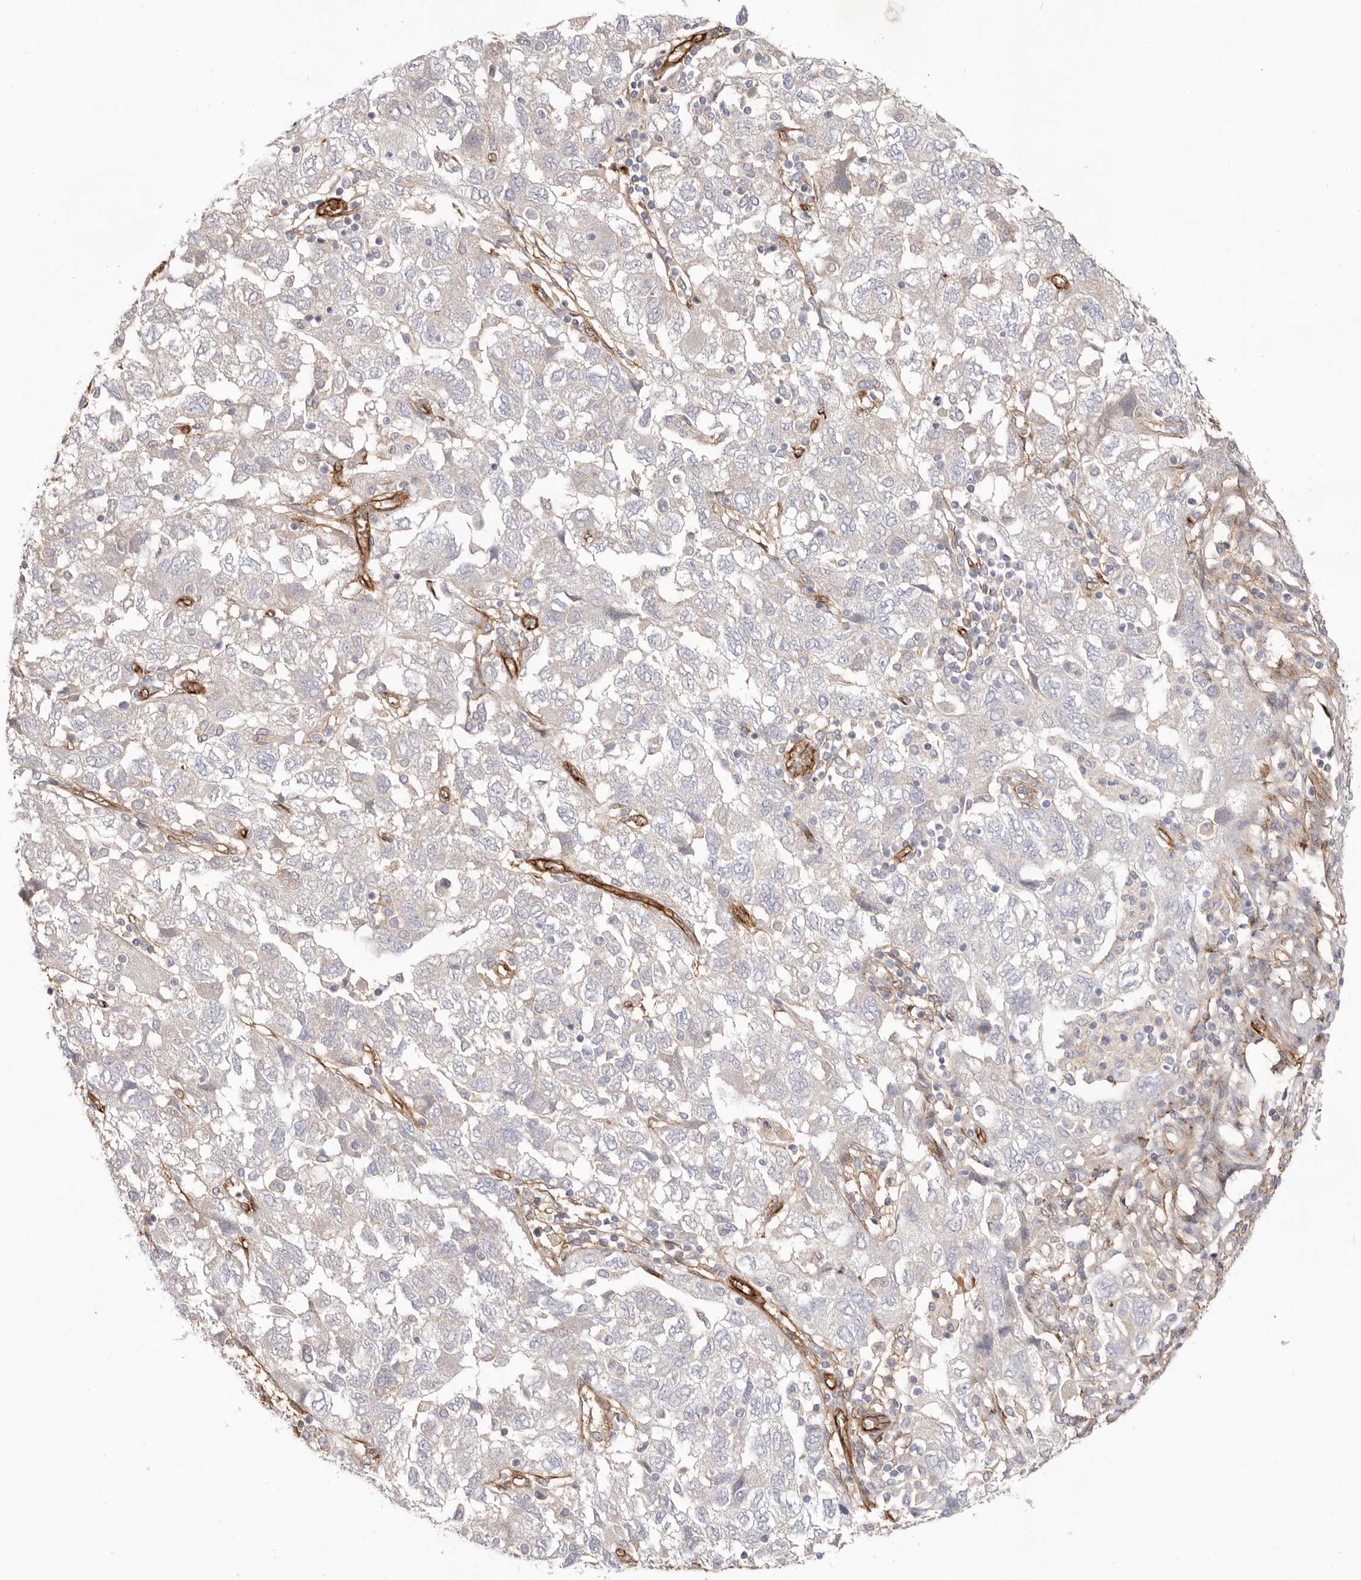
{"staining": {"intensity": "negative", "quantity": "none", "location": "none"}, "tissue": "ovarian cancer", "cell_type": "Tumor cells", "image_type": "cancer", "snomed": [{"axis": "morphology", "description": "Carcinoma, NOS"}, {"axis": "morphology", "description": "Cystadenocarcinoma, serous, NOS"}, {"axis": "topography", "description": "Ovary"}], "caption": "Immunohistochemistry photomicrograph of human ovarian cancer (carcinoma) stained for a protein (brown), which demonstrates no staining in tumor cells. The staining was performed using DAB to visualize the protein expression in brown, while the nuclei were stained in blue with hematoxylin (Magnification: 20x).", "gene": "LRRC66", "patient": {"sex": "female", "age": 69}}